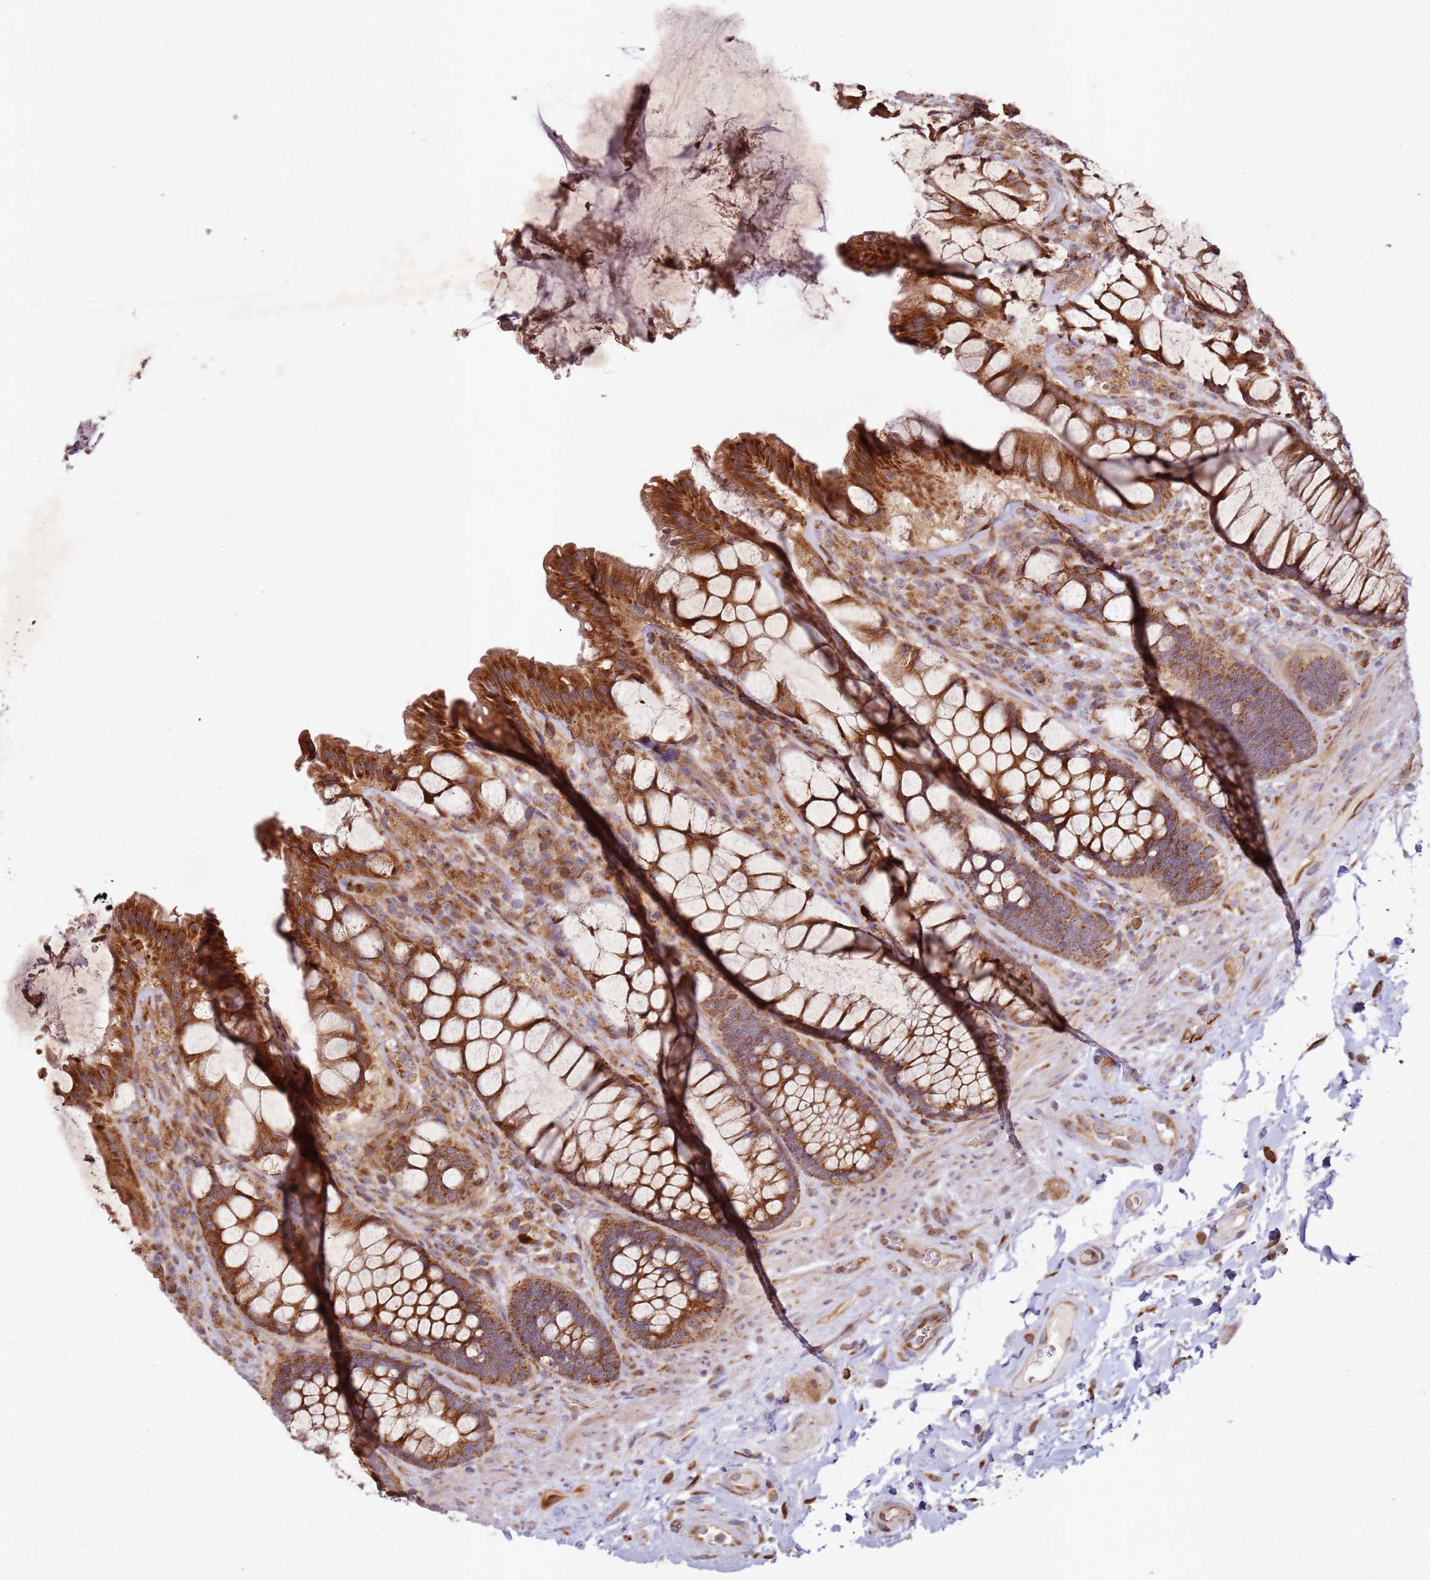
{"staining": {"intensity": "strong", "quantity": ">75%", "location": "cytoplasmic/membranous"}, "tissue": "rectum", "cell_type": "Glandular cells", "image_type": "normal", "snomed": [{"axis": "morphology", "description": "Normal tissue, NOS"}, {"axis": "topography", "description": "Rectum"}], "caption": "High-power microscopy captured an IHC histopathology image of normal rectum, revealing strong cytoplasmic/membranous expression in about >75% of glandular cells.", "gene": "ARFRP1", "patient": {"sex": "female", "age": 58}}